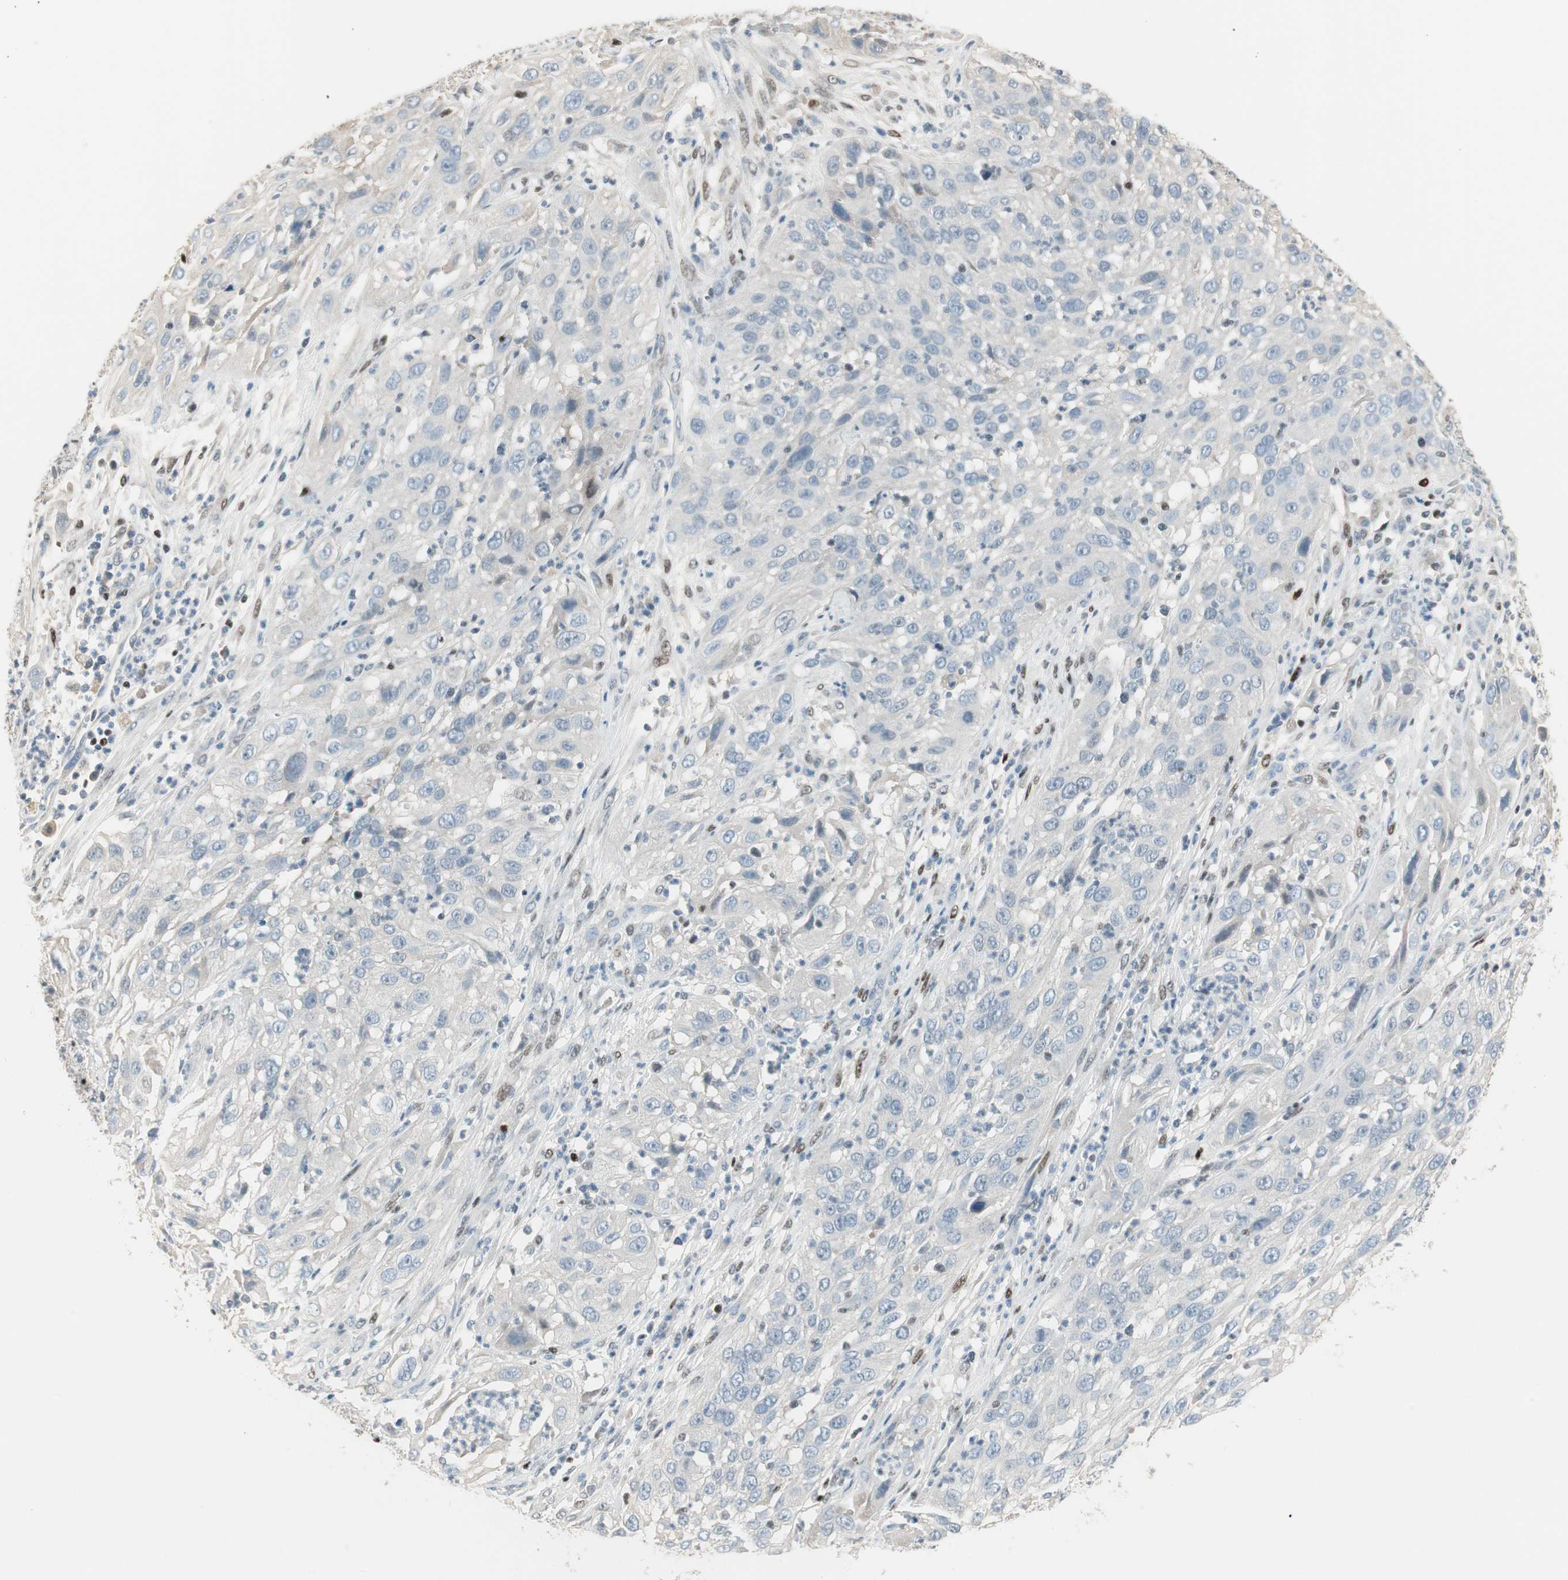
{"staining": {"intensity": "negative", "quantity": "none", "location": "none"}, "tissue": "cervical cancer", "cell_type": "Tumor cells", "image_type": "cancer", "snomed": [{"axis": "morphology", "description": "Squamous cell carcinoma, NOS"}, {"axis": "topography", "description": "Cervix"}], "caption": "High power microscopy photomicrograph of an immunohistochemistry photomicrograph of squamous cell carcinoma (cervical), revealing no significant positivity in tumor cells.", "gene": "RUNX2", "patient": {"sex": "female", "age": 32}}